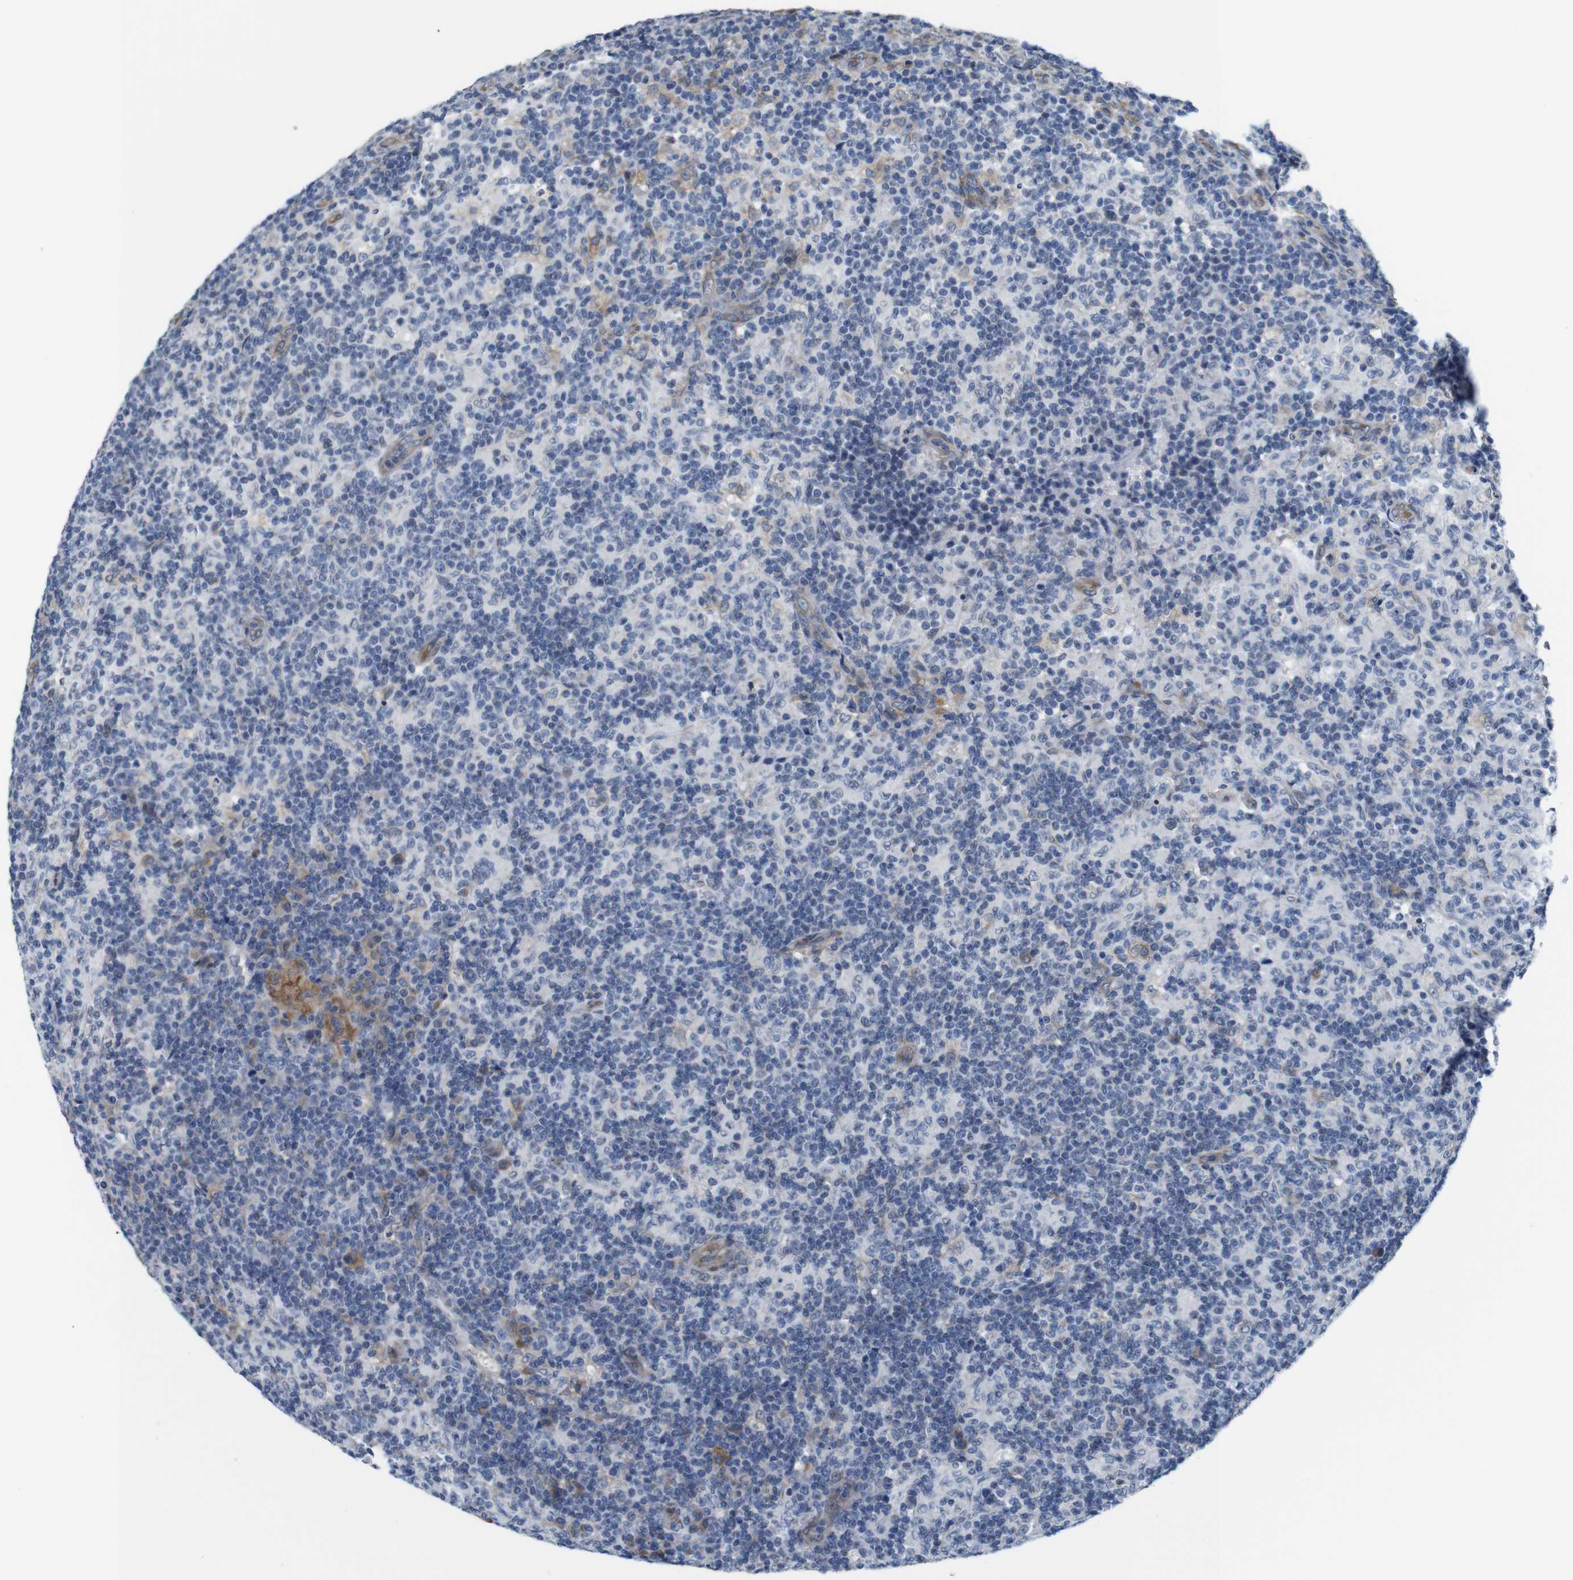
{"staining": {"intensity": "negative", "quantity": "none", "location": "none"}, "tissue": "lymph node", "cell_type": "Germinal center cells", "image_type": "normal", "snomed": [{"axis": "morphology", "description": "Normal tissue, NOS"}, {"axis": "morphology", "description": "Inflammation, NOS"}, {"axis": "topography", "description": "Lymph node"}], "caption": "Germinal center cells show no significant staining in unremarkable lymph node. (DAB (3,3'-diaminobenzidine) immunohistochemistry (IHC) visualized using brightfield microscopy, high magnification).", "gene": "HACD3", "patient": {"sex": "male", "age": 55}}